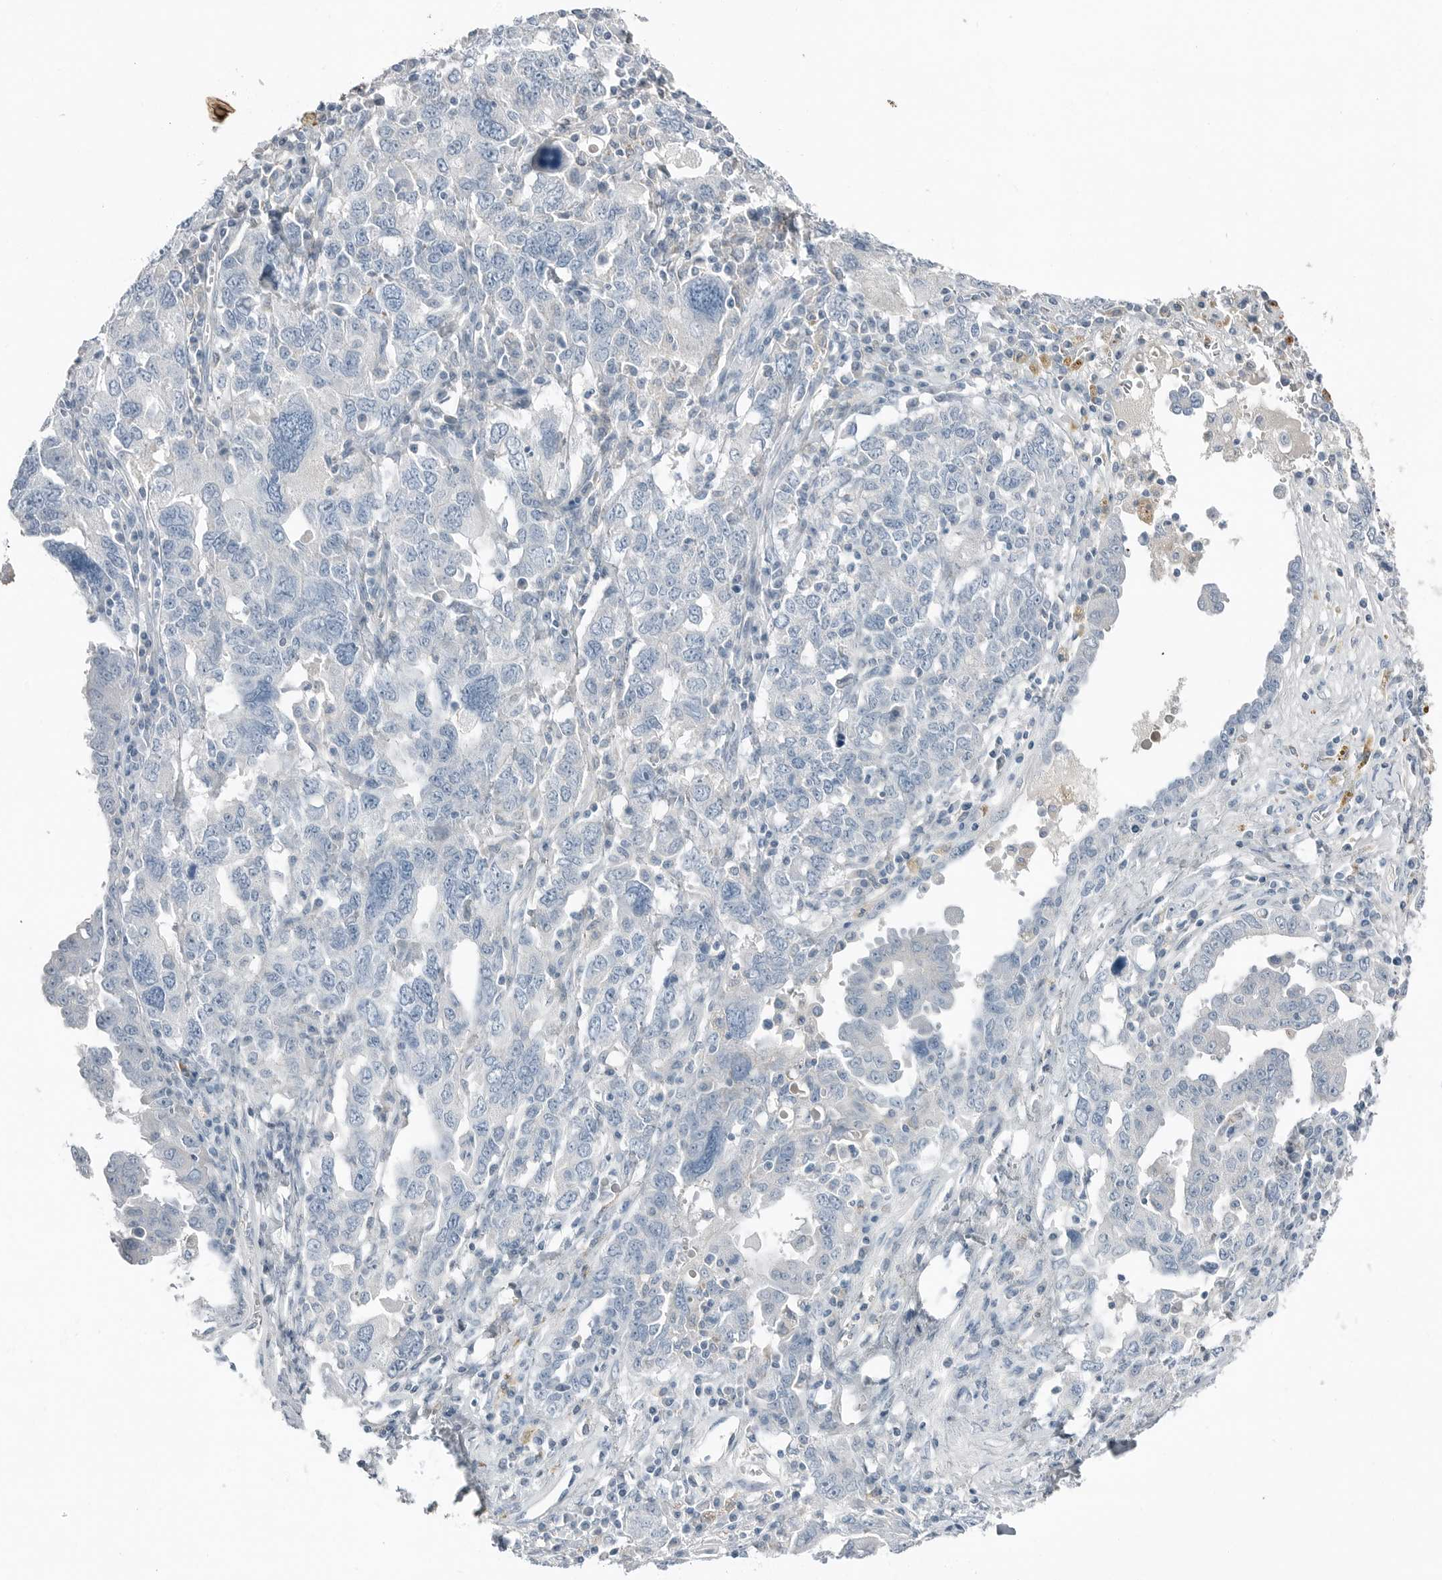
{"staining": {"intensity": "negative", "quantity": "none", "location": "none"}, "tissue": "ovarian cancer", "cell_type": "Tumor cells", "image_type": "cancer", "snomed": [{"axis": "morphology", "description": "Carcinoma, endometroid"}, {"axis": "topography", "description": "Ovary"}], "caption": "There is no significant positivity in tumor cells of endometroid carcinoma (ovarian).", "gene": "SERPINB7", "patient": {"sex": "female", "age": 62}}